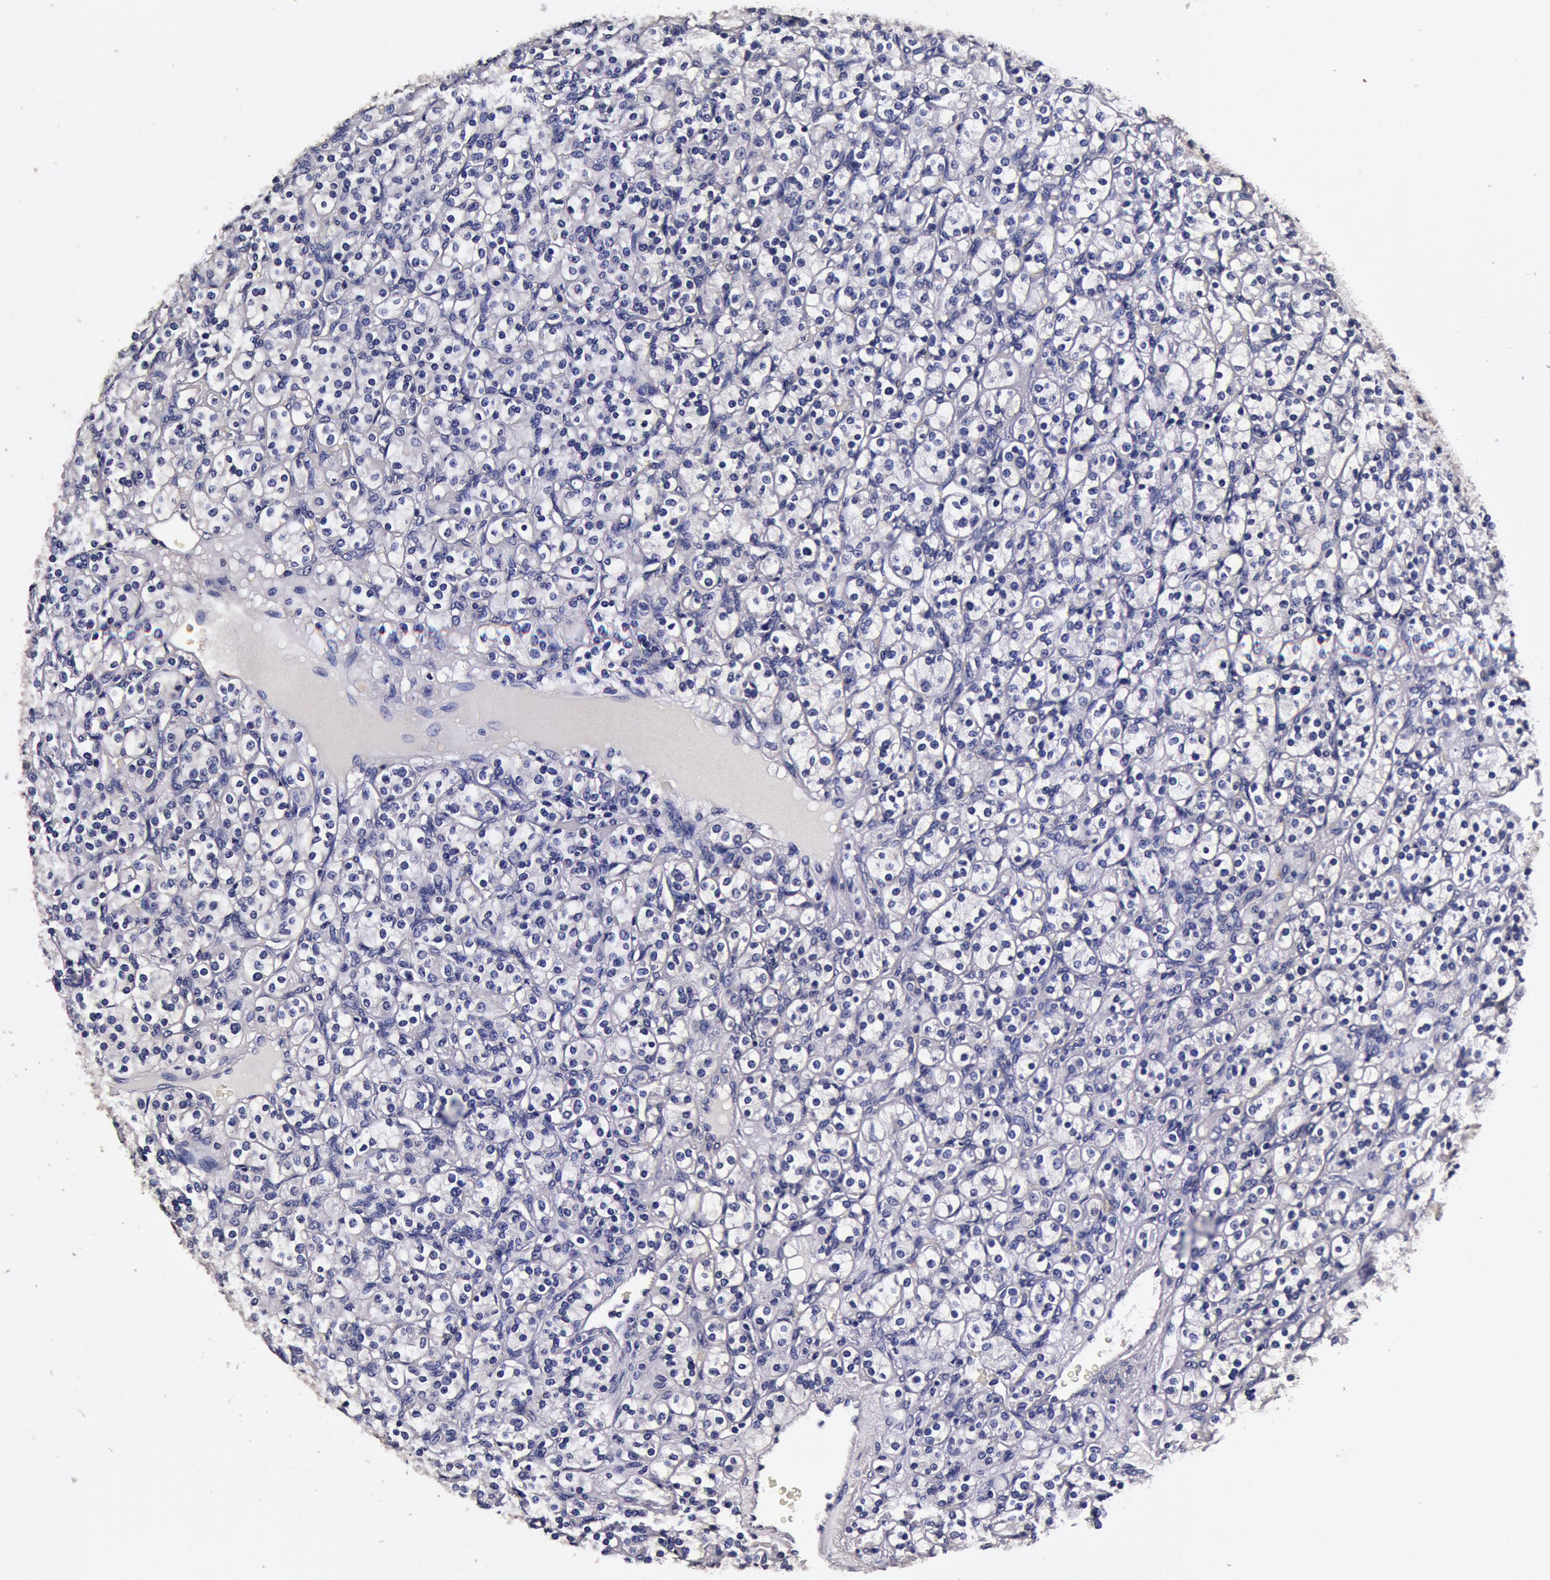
{"staining": {"intensity": "negative", "quantity": "none", "location": "none"}, "tissue": "renal cancer", "cell_type": "Tumor cells", "image_type": "cancer", "snomed": [{"axis": "morphology", "description": "Adenocarcinoma, NOS"}, {"axis": "topography", "description": "Kidney"}], "caption": "This is an immunohistochemistry image of renal cancer. There is no staining in tumor cells.", "gene": "CCDC22", "patient": {"sex": "male", "age": 77}}